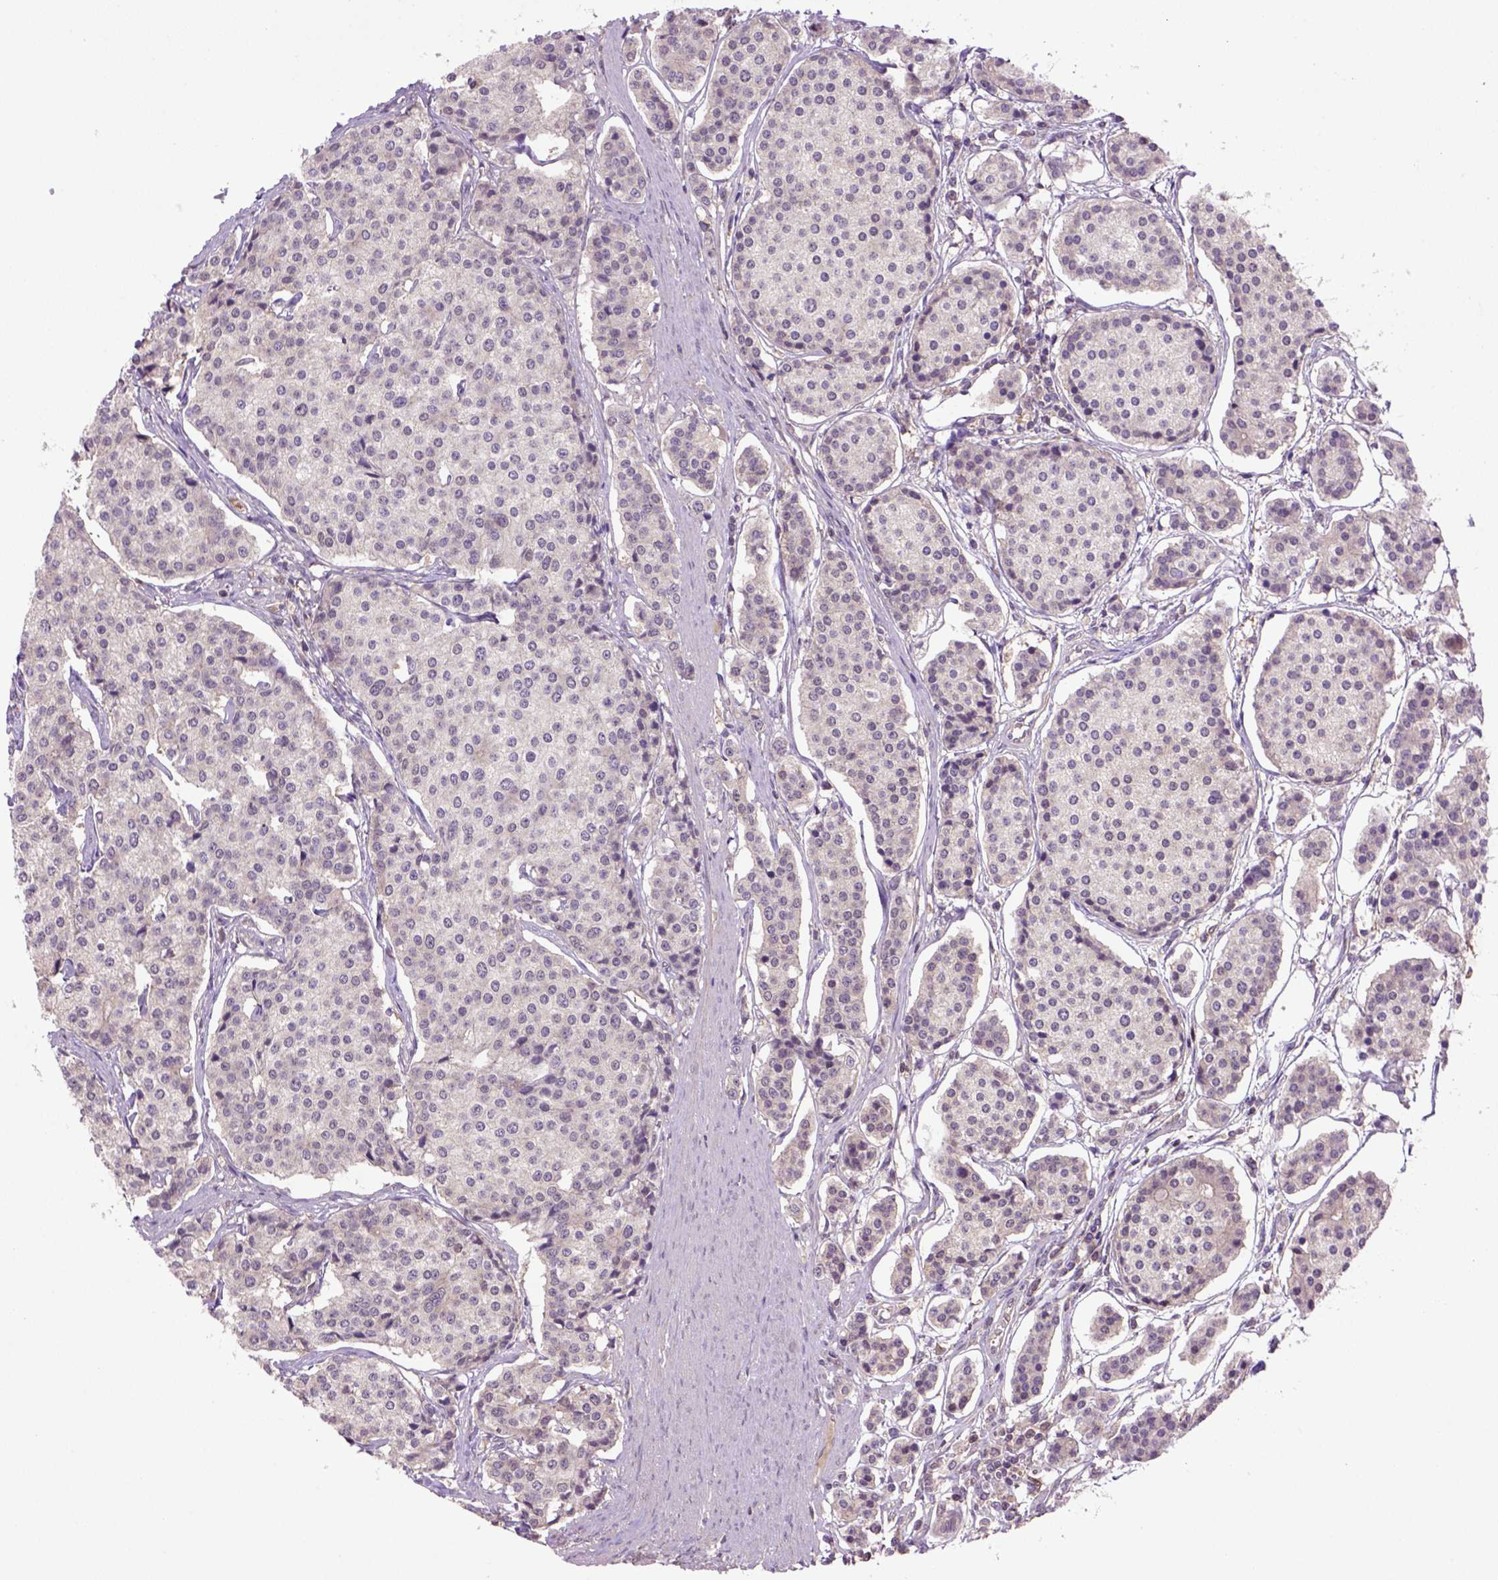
{"staining": {"intensity": "negative", "quantity": "none", "location": "none"}, "tissue": "carcinoid", "cell_type": "Tumor cells", "image_type": "cancer", "snomed": [{"axis": "morphology", "description": "Carcinoid, malignant, NOS"}, {"axis": "topography", "description": "Small intestine"}], "caption": "IHC histopathology image of human carcinoid stained for a protein (brown), which exhibits no positivity in tumor cells.", "gene": "HSPBP1", "patient": {"sex": "female", "age": 65}}